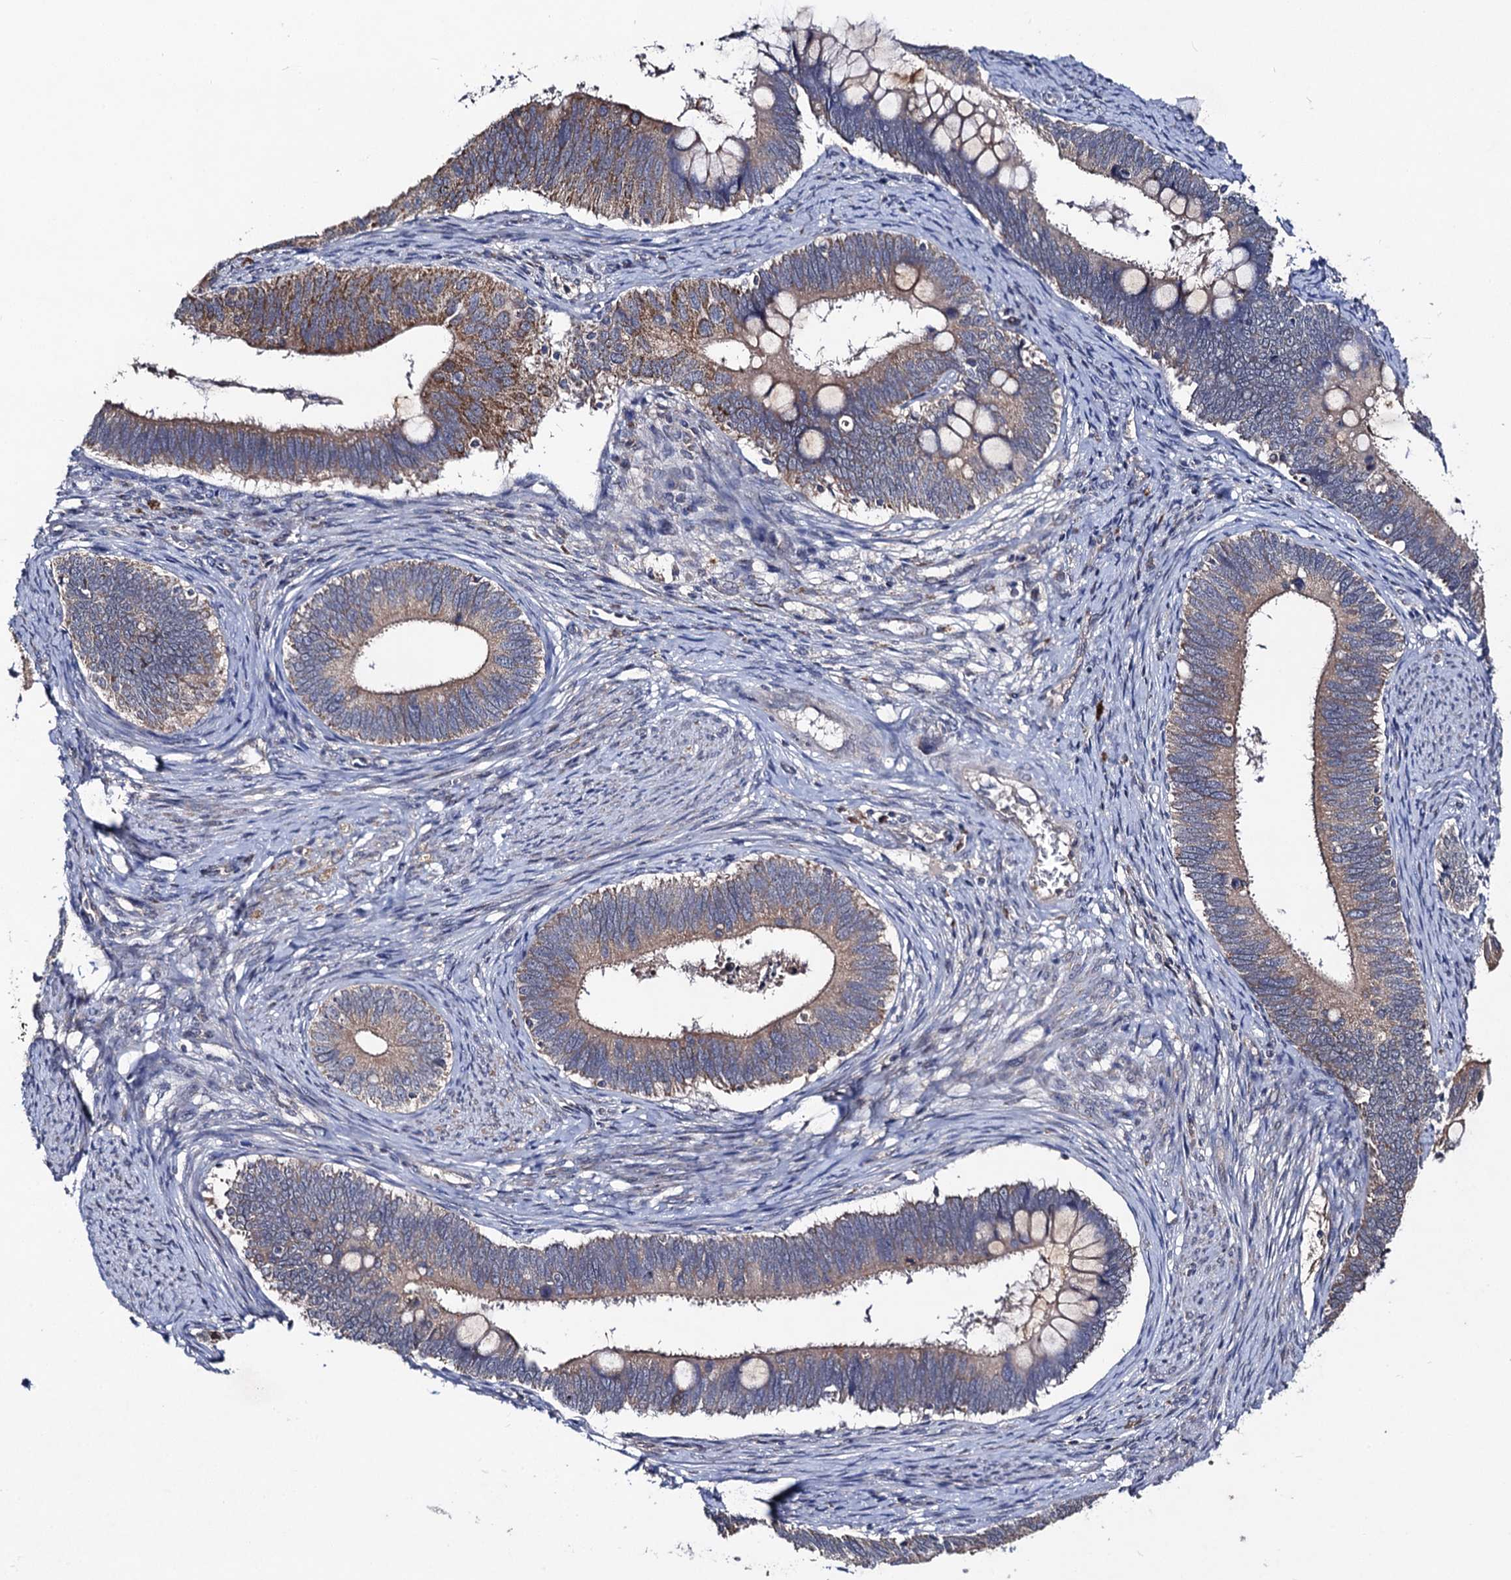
{"staining": {"intensity": "moderate", "quantity": "25%-75%", "location": "cytoplasmic/membranous"}, "tissue": "cervical cancer", "cell_type": "Tumor cells", "image_type": "cancer", "snomed": [{"axis": "morphology", "description": "Adenocarcinoma, NOS"}, {"axis": "topography", "description": "Cervix"}], "caption": "Cervical cancer (adenocarcinoma) tissue exhibits moderate cytoplasmic/membranous expression in approximately 25%-75% of tumor cells, visualized by immunohistochemistry.", "gene": "VPS37D", "patient": {"sex": "female", "age": 42}}